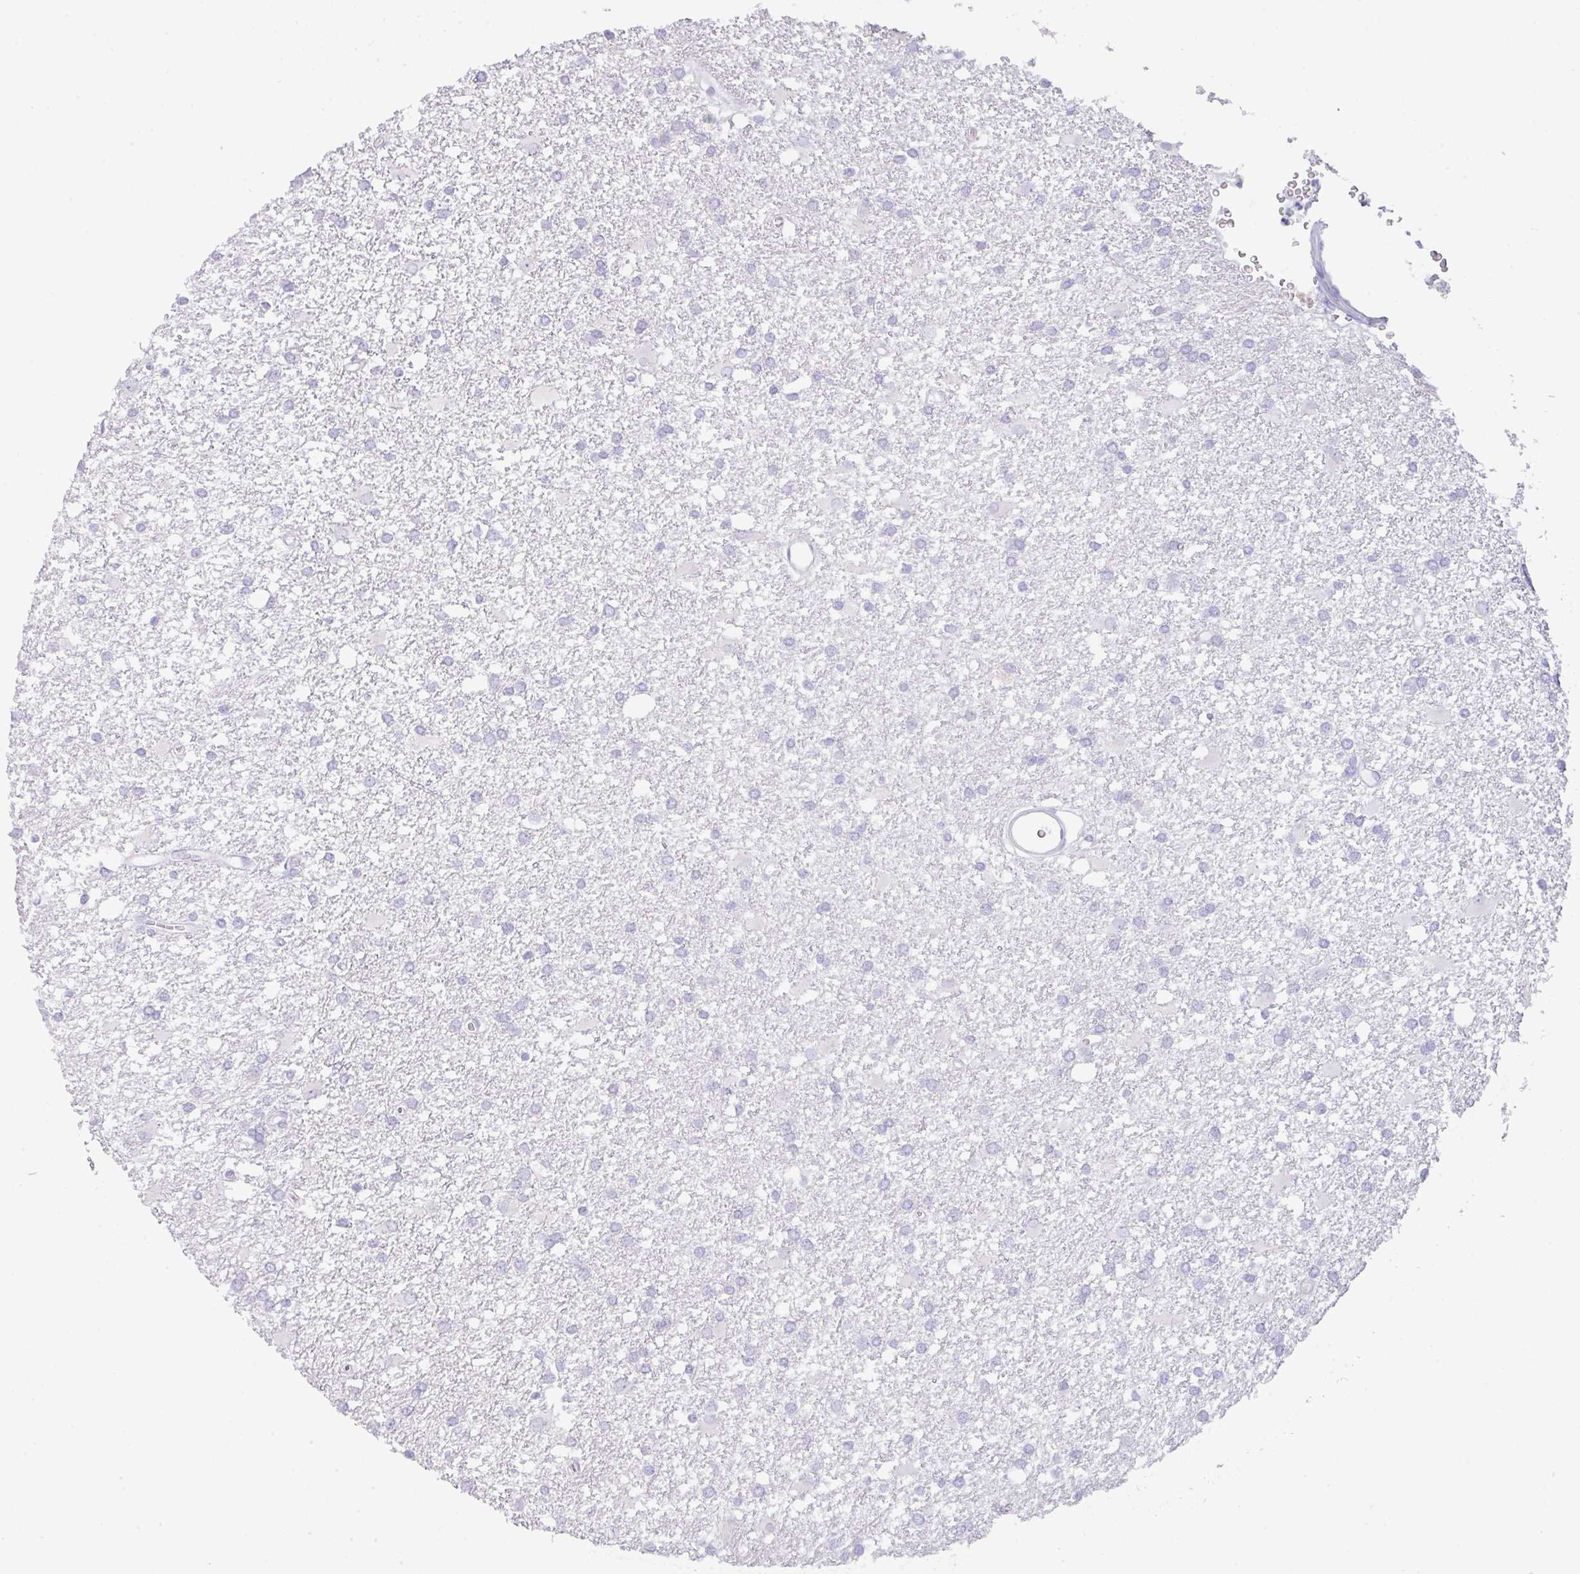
{"staining": {"intensity": "negative", "quantity": "none", "location": "none"}, "tissue": "glioma", "cell_type": "Tumor cells", "image_type": "cancer", "snomed": [{"axis": "morphology", "description": "Glioma, malignant, High grade"}, {"axis": "topography", "description": "Brain"}], "caption": "This is an immunohistochemistry histopathology image of human malignant glioma (high-grade). There is no expression in tumor cells.", "gene": "TRAF4", "patient": {"sex": "male", "age": 48}}